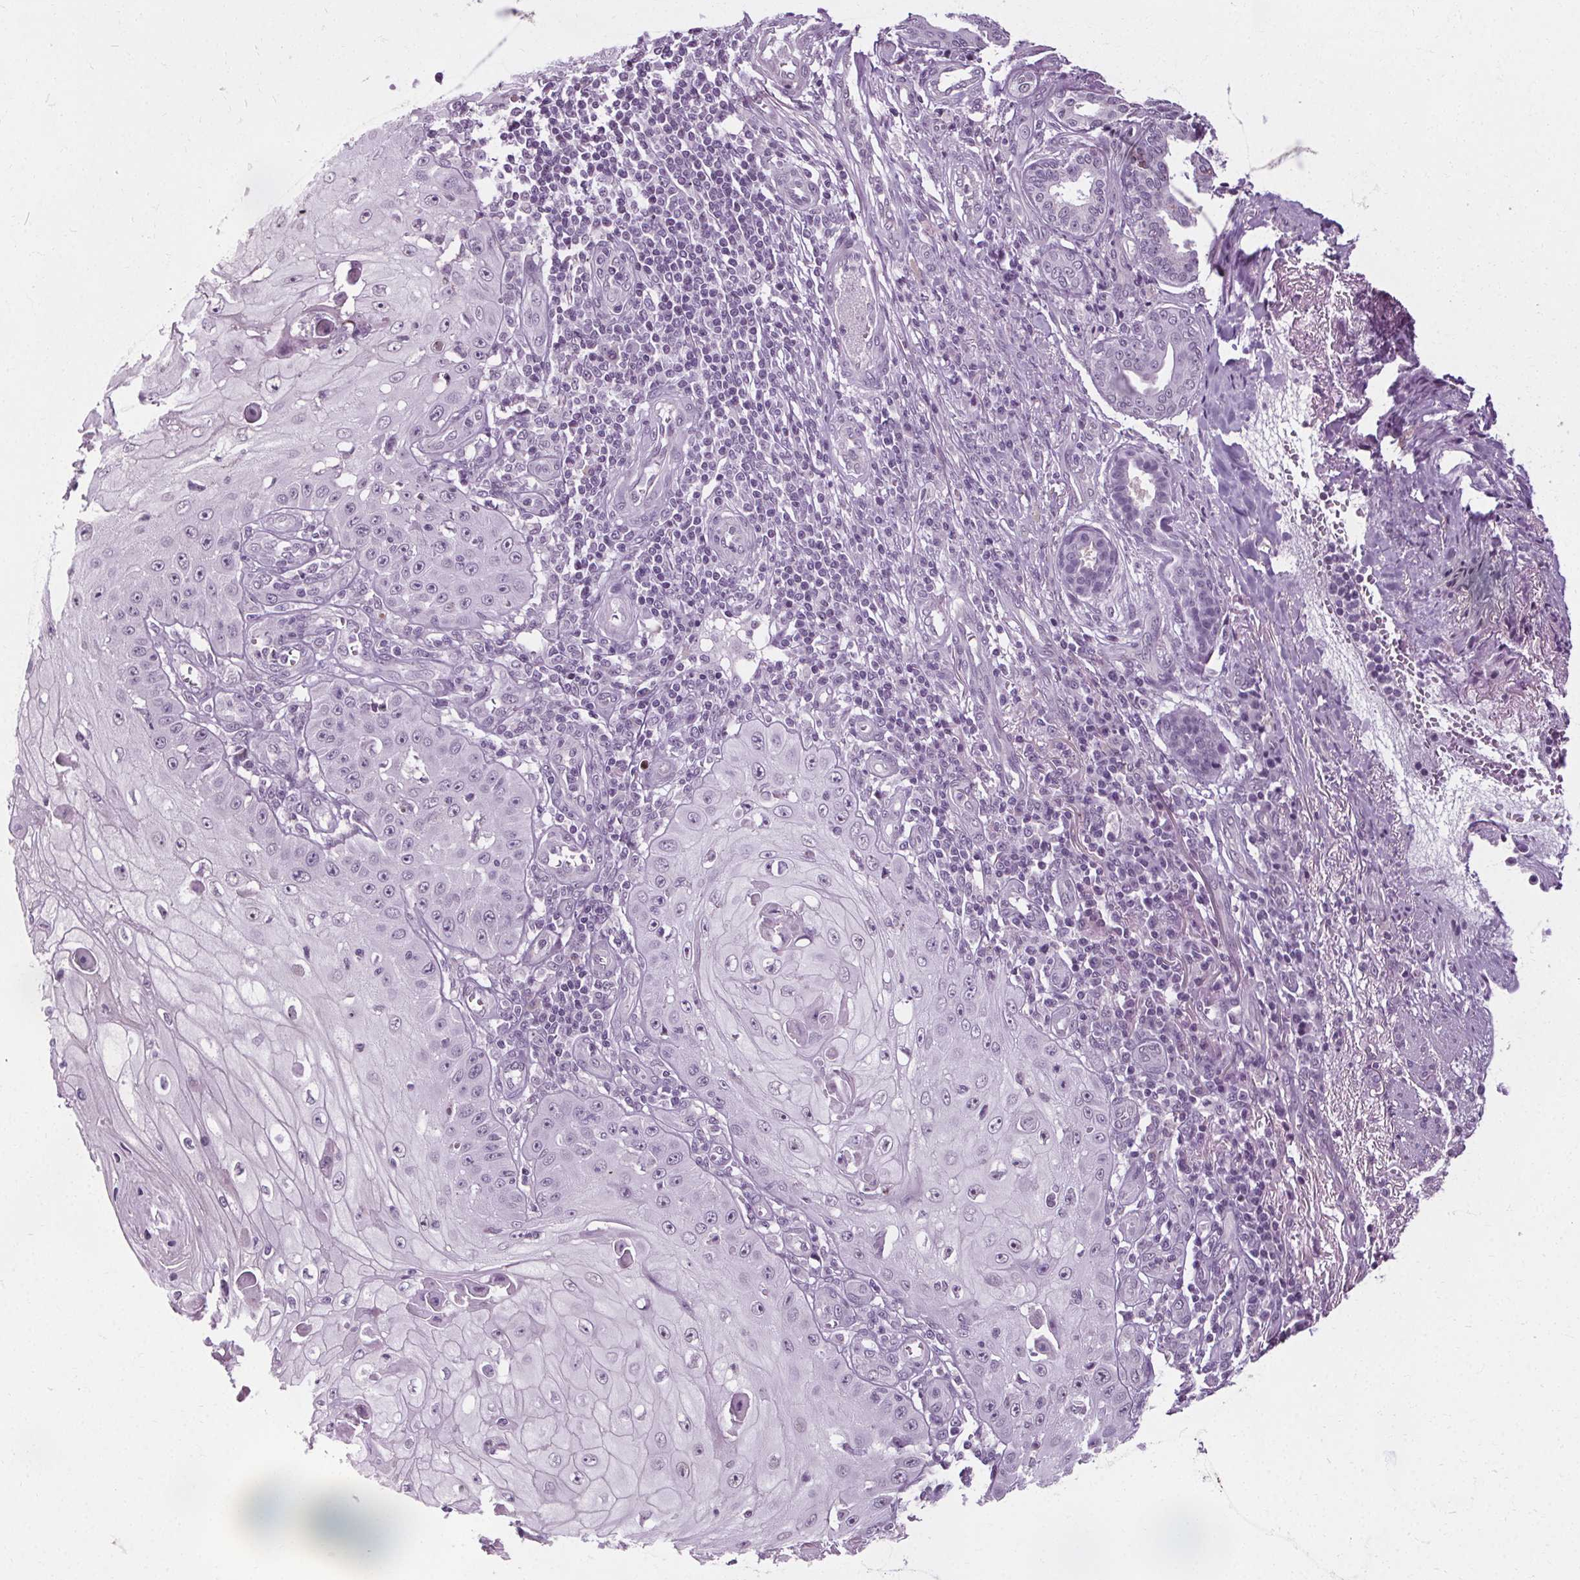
{"staining": {"intensity": "negative", "quantity": "none", "location": "none"}, "tissue": "skin cancer", "cell_type": "Tumor cells", "image_type": "cancer", "snomed": [{"axis": "morphology", "description": "Squamous cell carcinoma, NOS"}, {"axis": "topography", "description": "Skin"}], "caption": "This photomicrograph is of skin cancer (squamous cell carcinoma) stained with immunohistochemistry (IHC) to label a protein in brown with the nuclei are counter-stained blue. There is no expression in tumor cells.", "gene": "CEBPA", "patient": {"sex": "male", "age": 70}}